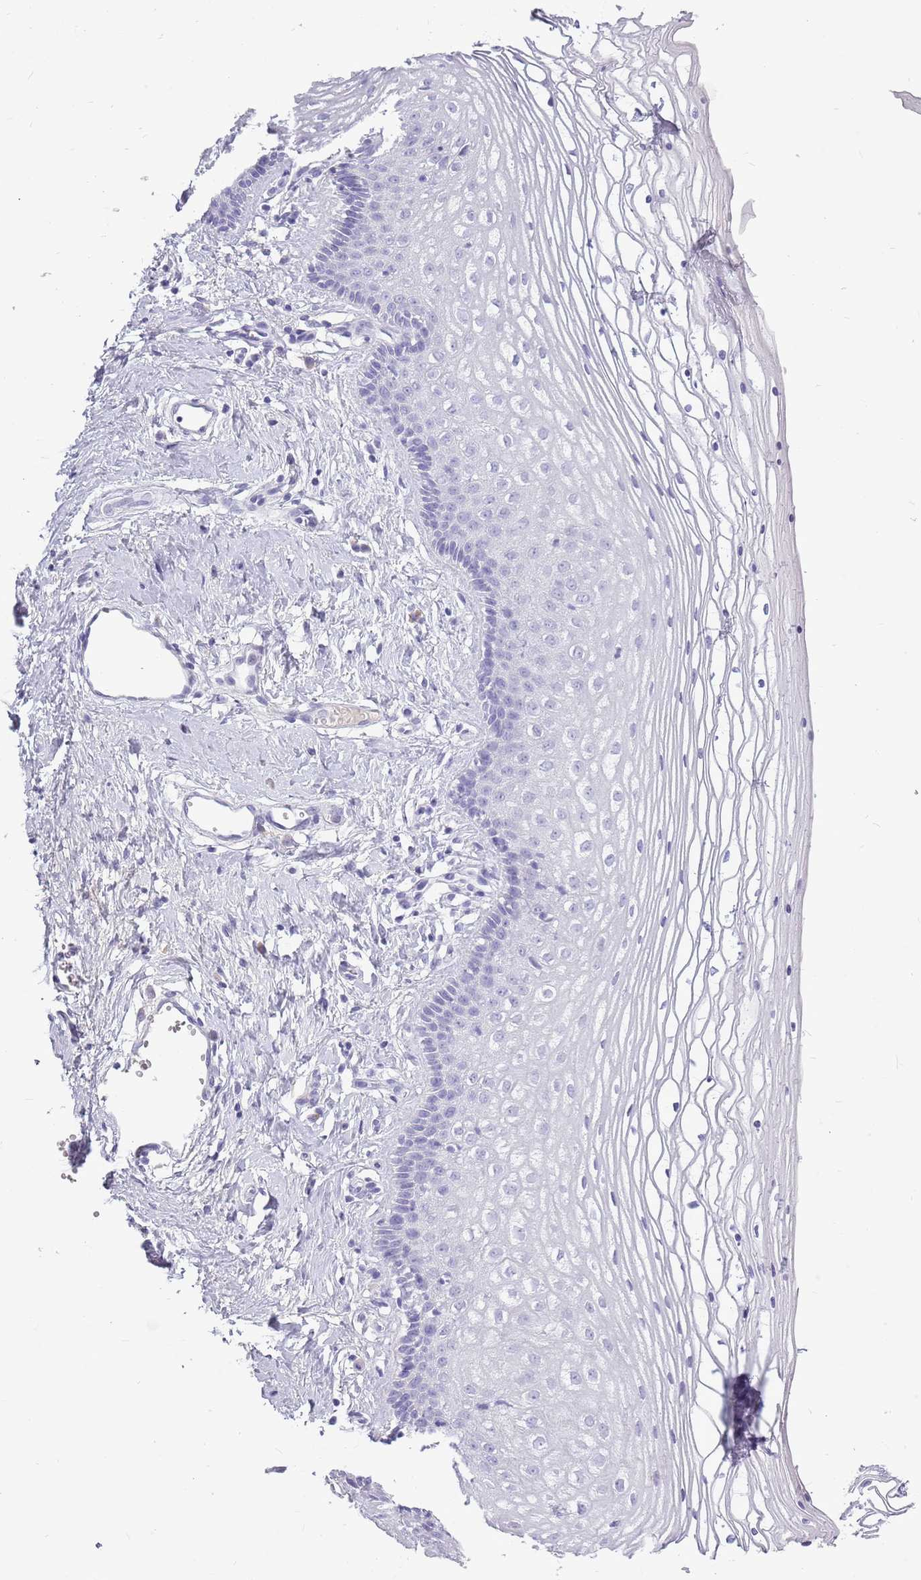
{"staining": {"intensity": "negative", "quantity": "none", "location": "none"}, "tissue": "vagina", "cell_type": "Squamous epithelial cells", "image_type": "normal", "snomed": [{"axis": "morphology", "description": "Normal tissue, NOS"}, {"axis": "topography", "description": "Vagina"}], "caption": "Immunohistochemical staining of normal human vagina shows no significant positivity in squamous epithelial cells.", "gene": "ZNF425", "patient": {"sex": "female", "age": 46}}